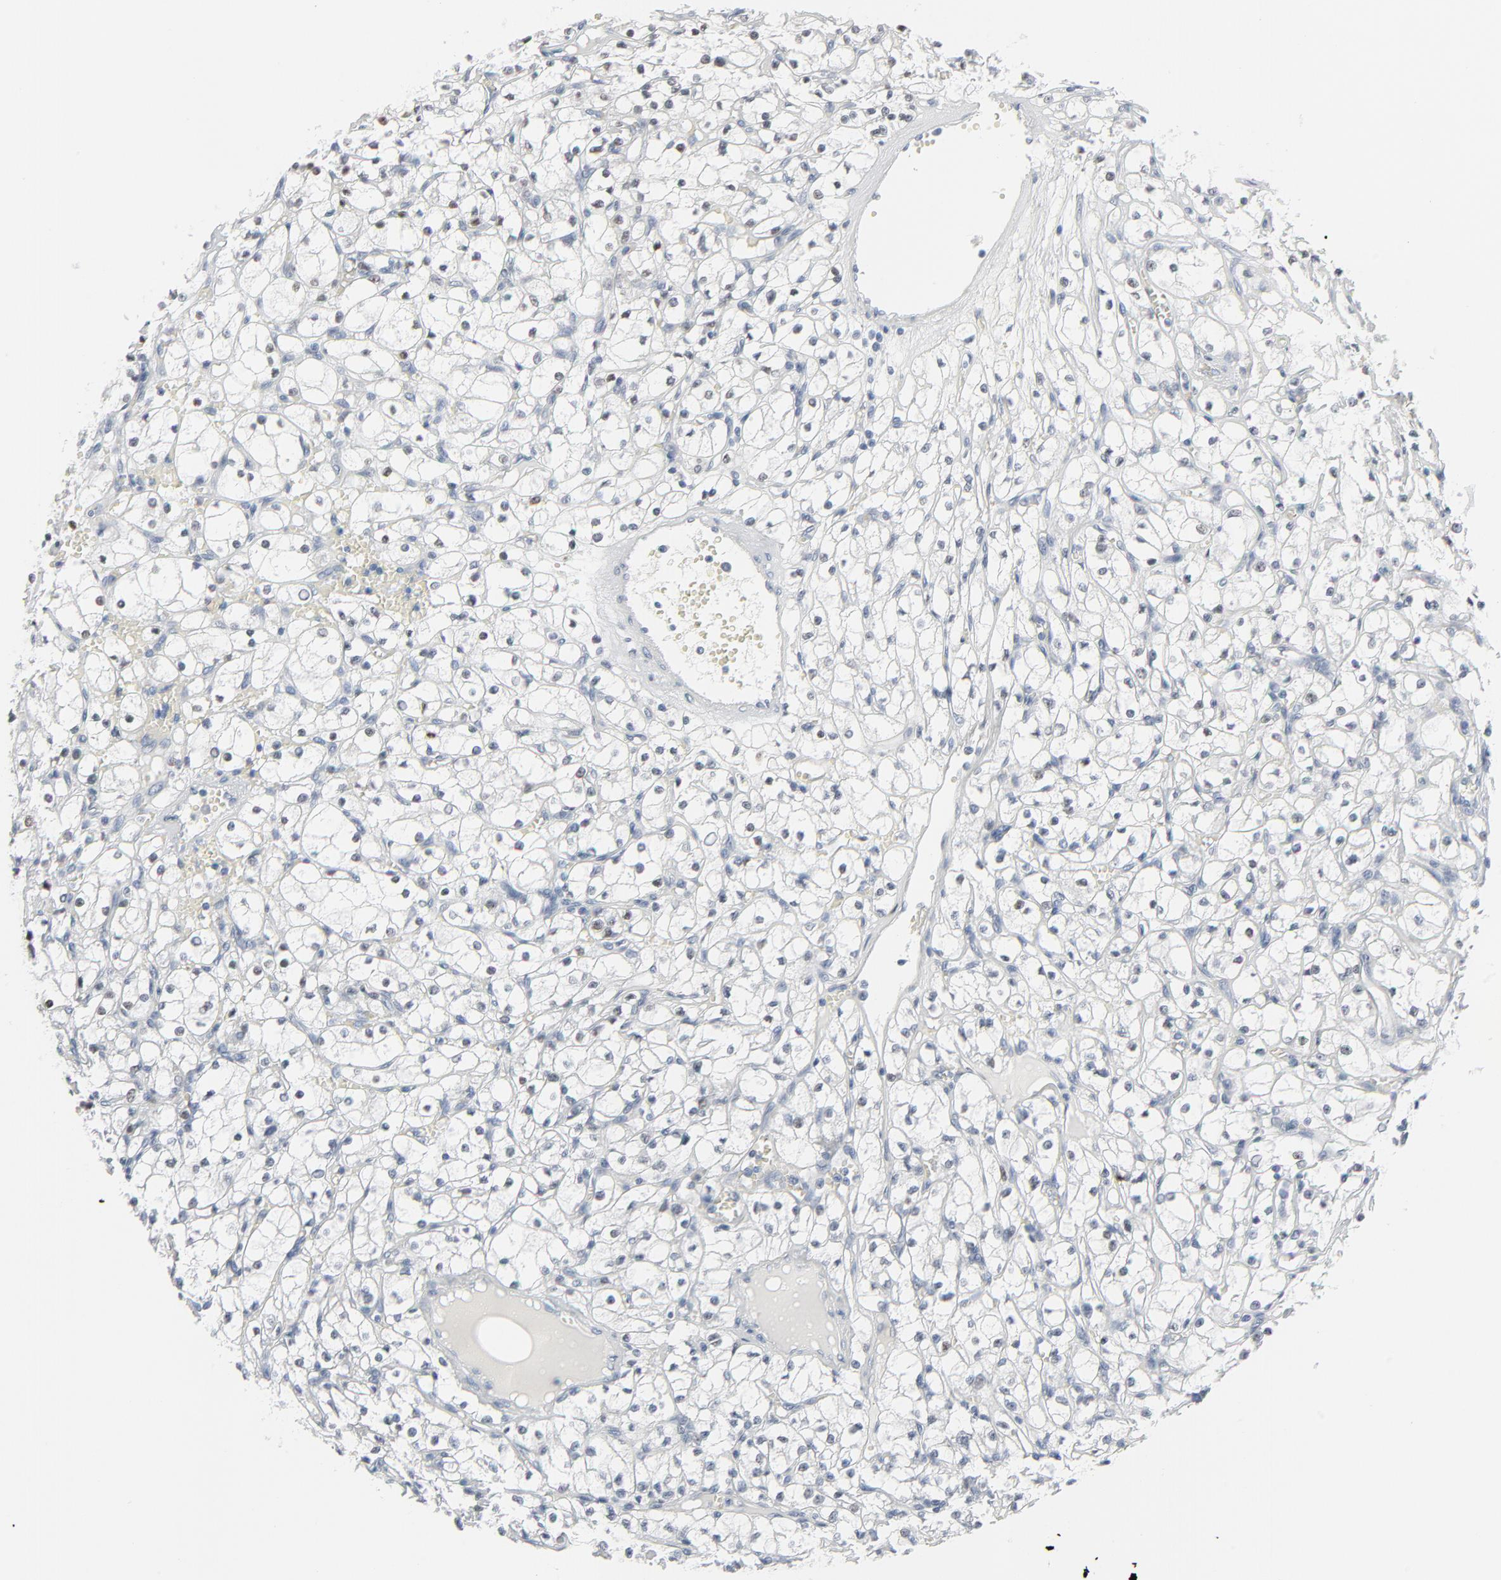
{"staining": {"intensity": "weak", "quantity": "<25%", "location": "nuclear"}, "tissue": "renal cancer", "cell_type": "Tumor cells", "image_type": "cancer", "snomed": [{"axis": "morphology", "description": "Adenocarcinoma, NOS"}, {"axis": "topography", "description": "Kidney"}], "caption": "Tumor cells show no significant protein expression in renal cancer.", "gene": "MITF", "patient": {"sex": "male", "age": 63}}